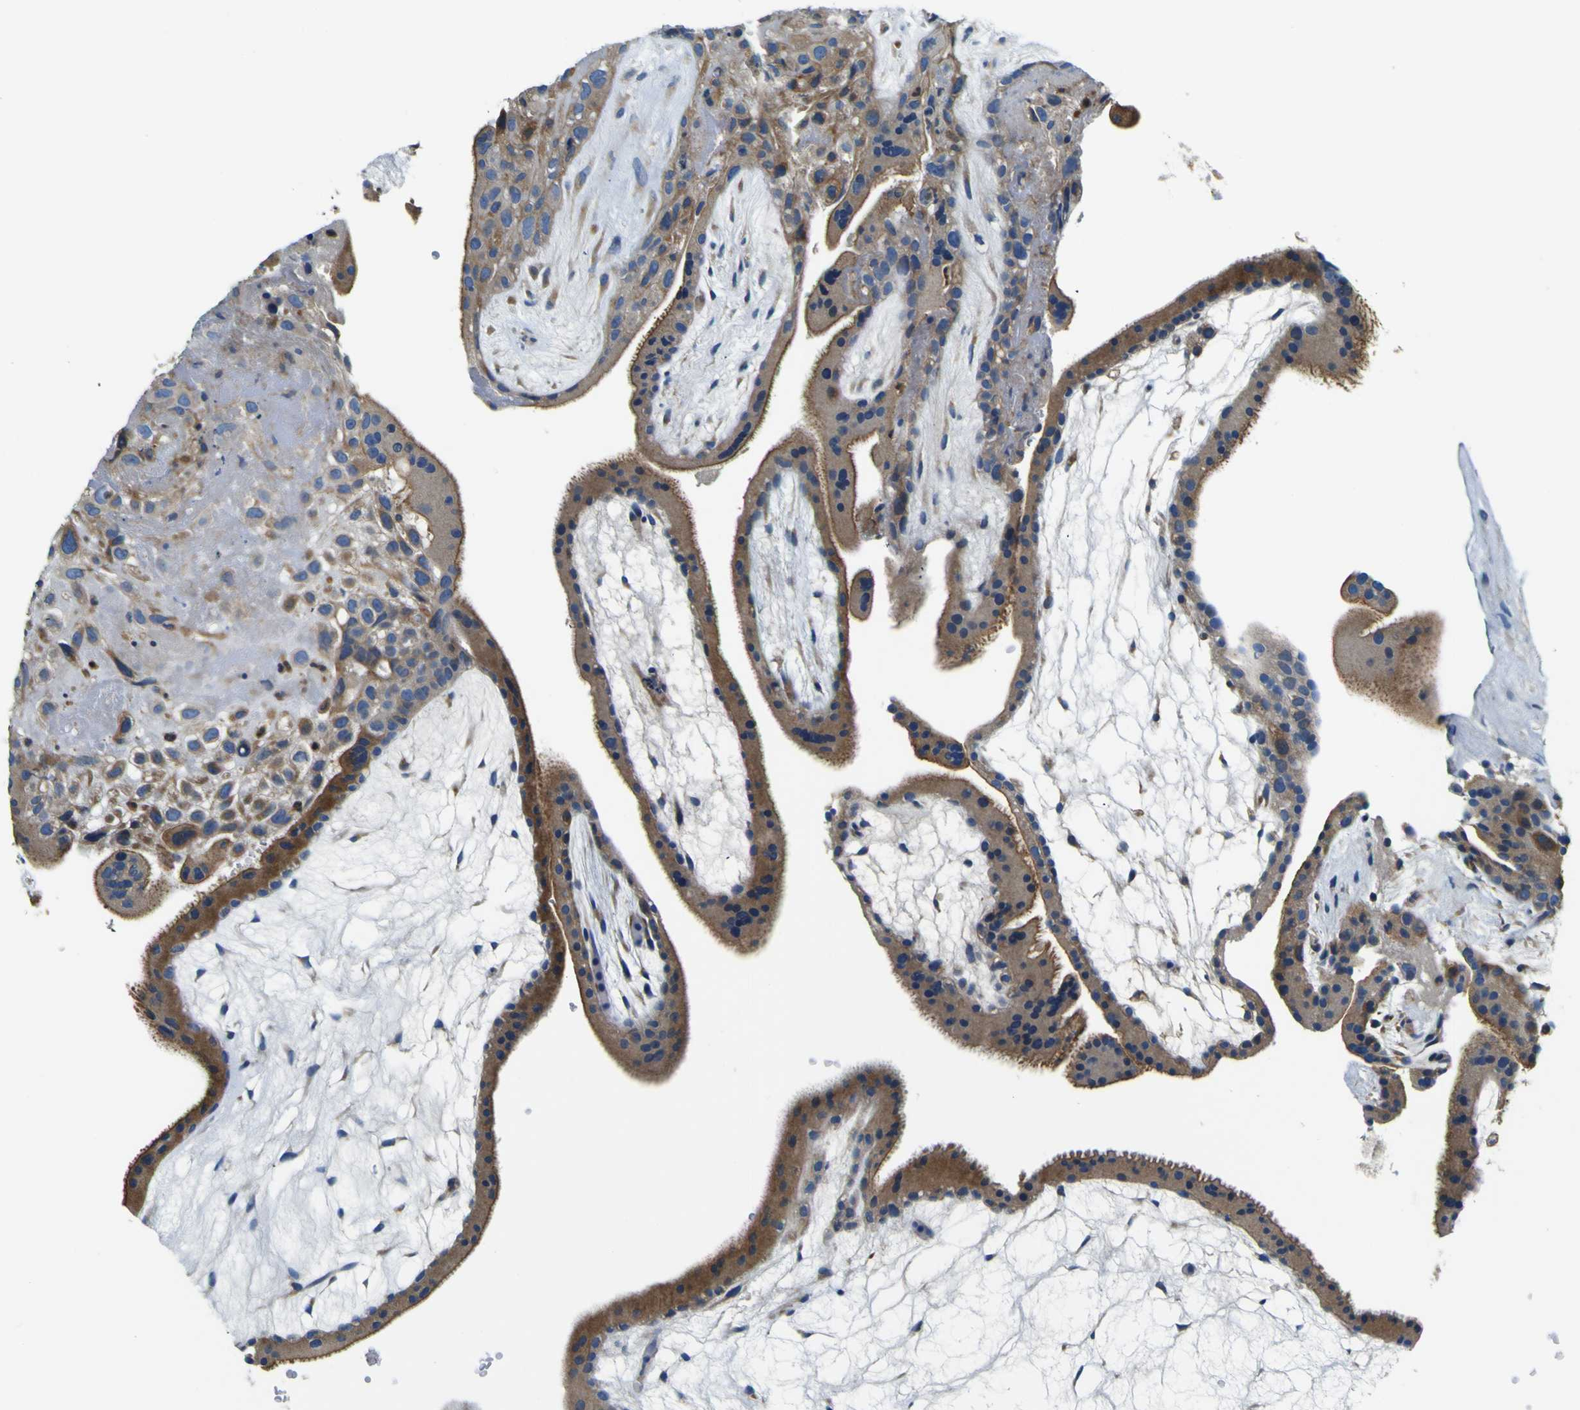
{"staining": {"intensity": "moderate", "quantity": ">75%", "location": "cytoplasmic/membranous"}, "tissue": "placenta", "cell_type": "Trophoblastic cells", "image_type": "normal", "snomed": [{"axis": "morphology", "description": "Normal tissue, NOS"}, {"axis": "topography", "description": "Placenta"}], "caption": "A medium amount of moderate cytoplasmic/membranous positivity is appreciated in about >75% of trophoblastic cells in unremarkable placenta.", "gene": "CLSTN1", "patient": {"sex": "female", "age": 19}}